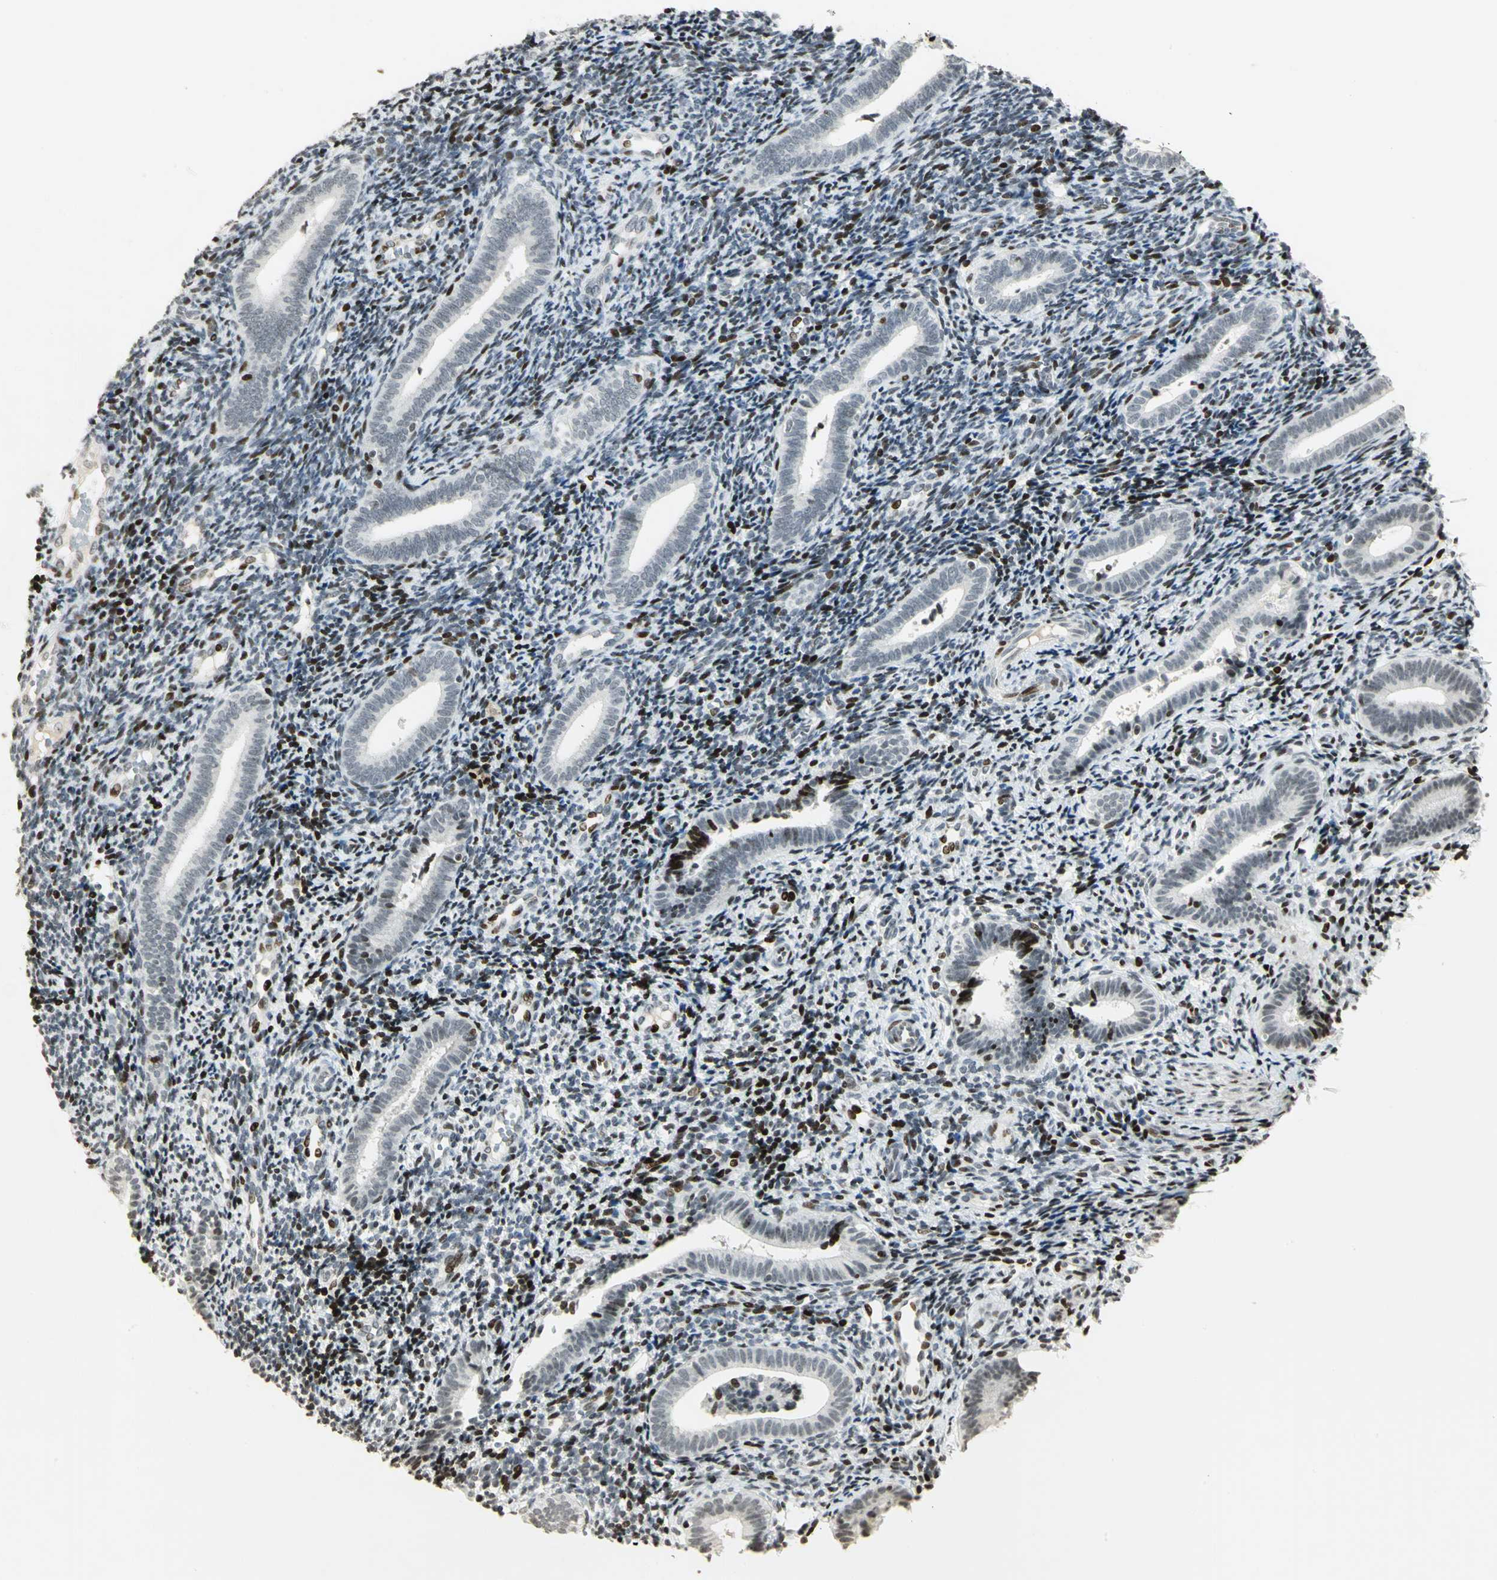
{"staining": {"intensity": "strong", "quantity": "25%-75%", "location": "nuclear"}, "tissue": "endometrium", "cell_type": "Cells in endometrial stroma", "image_type": "normal", "snomed": [{"axis": "morphology", "description": "Normal tissue, NOS"}, {"axis": "topography", "description": "Uterus"}, {"axis": "topography", "description": "Endometrium"}], "caption": "This photomicrograph reveals benign endometrium stained with IHC to label a protein in brown. The nuclear of cells in endometrial stroma show strong positivity for the protein. Nuclei are counter-stained blue.", "gene": "KDM1A", "patient": {"sex": "female", "age": 33}}